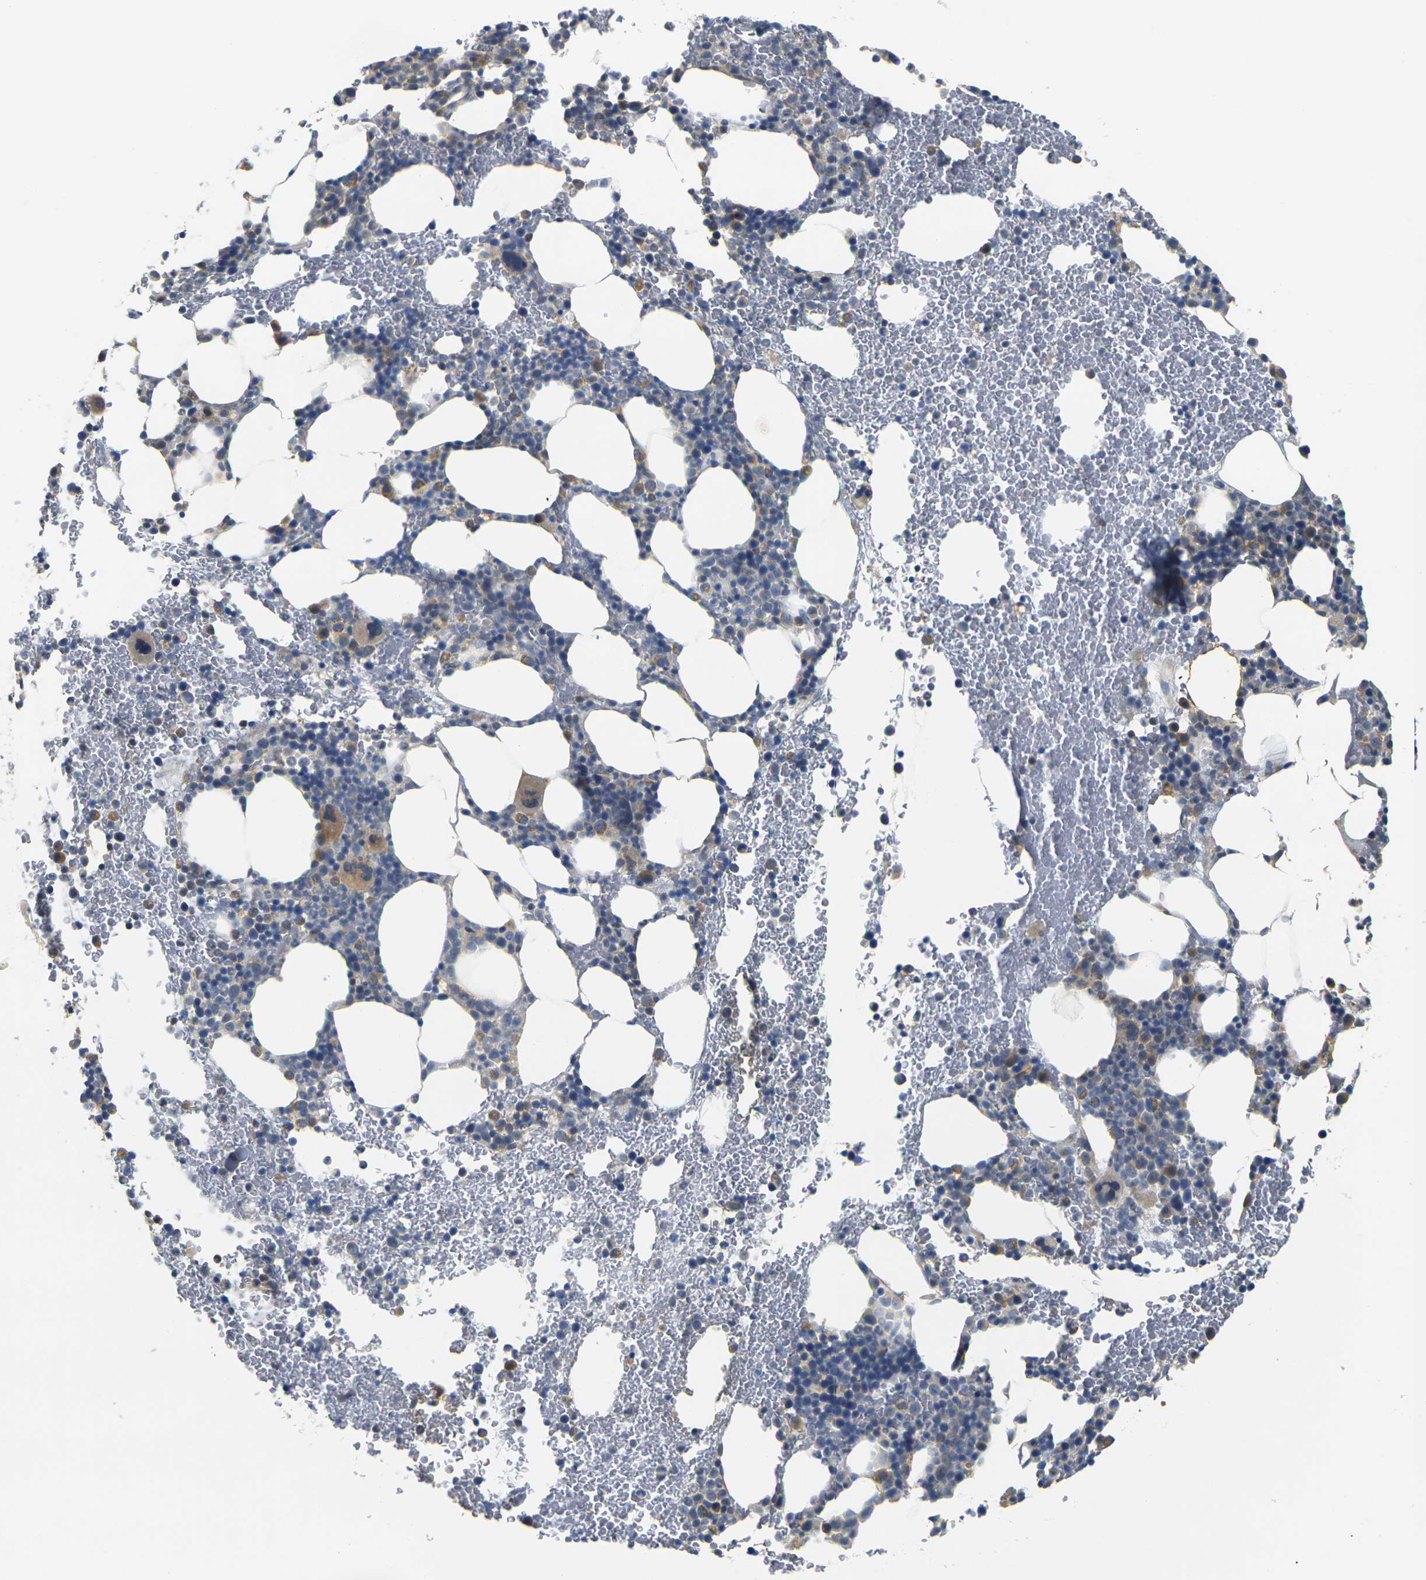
{"staining": {"intensity": "moderate", "quantity": "<25%", "location": "cytoplasmic/membranous"}, "tissue": "bone marrow", "cell_type": "Hematopoietic cells", "image_type": "normal", "snomed": [{"axis": "morphology", "description": "Normal tissue, NOS"}, {"axis": "morphology", "description": "Inflammation, NOS"}, {"axis": "topography", "description": "Bone marrow"}], "caption": "This micrograph displays immunohistochemistry staining of unremarkable bone marrow, with low moderate cytoplasmic/membranous expression in about <25% of hematopoietic cells.", "gene": "GDAP1", "patient": {"sex": "female", "age": 70}}